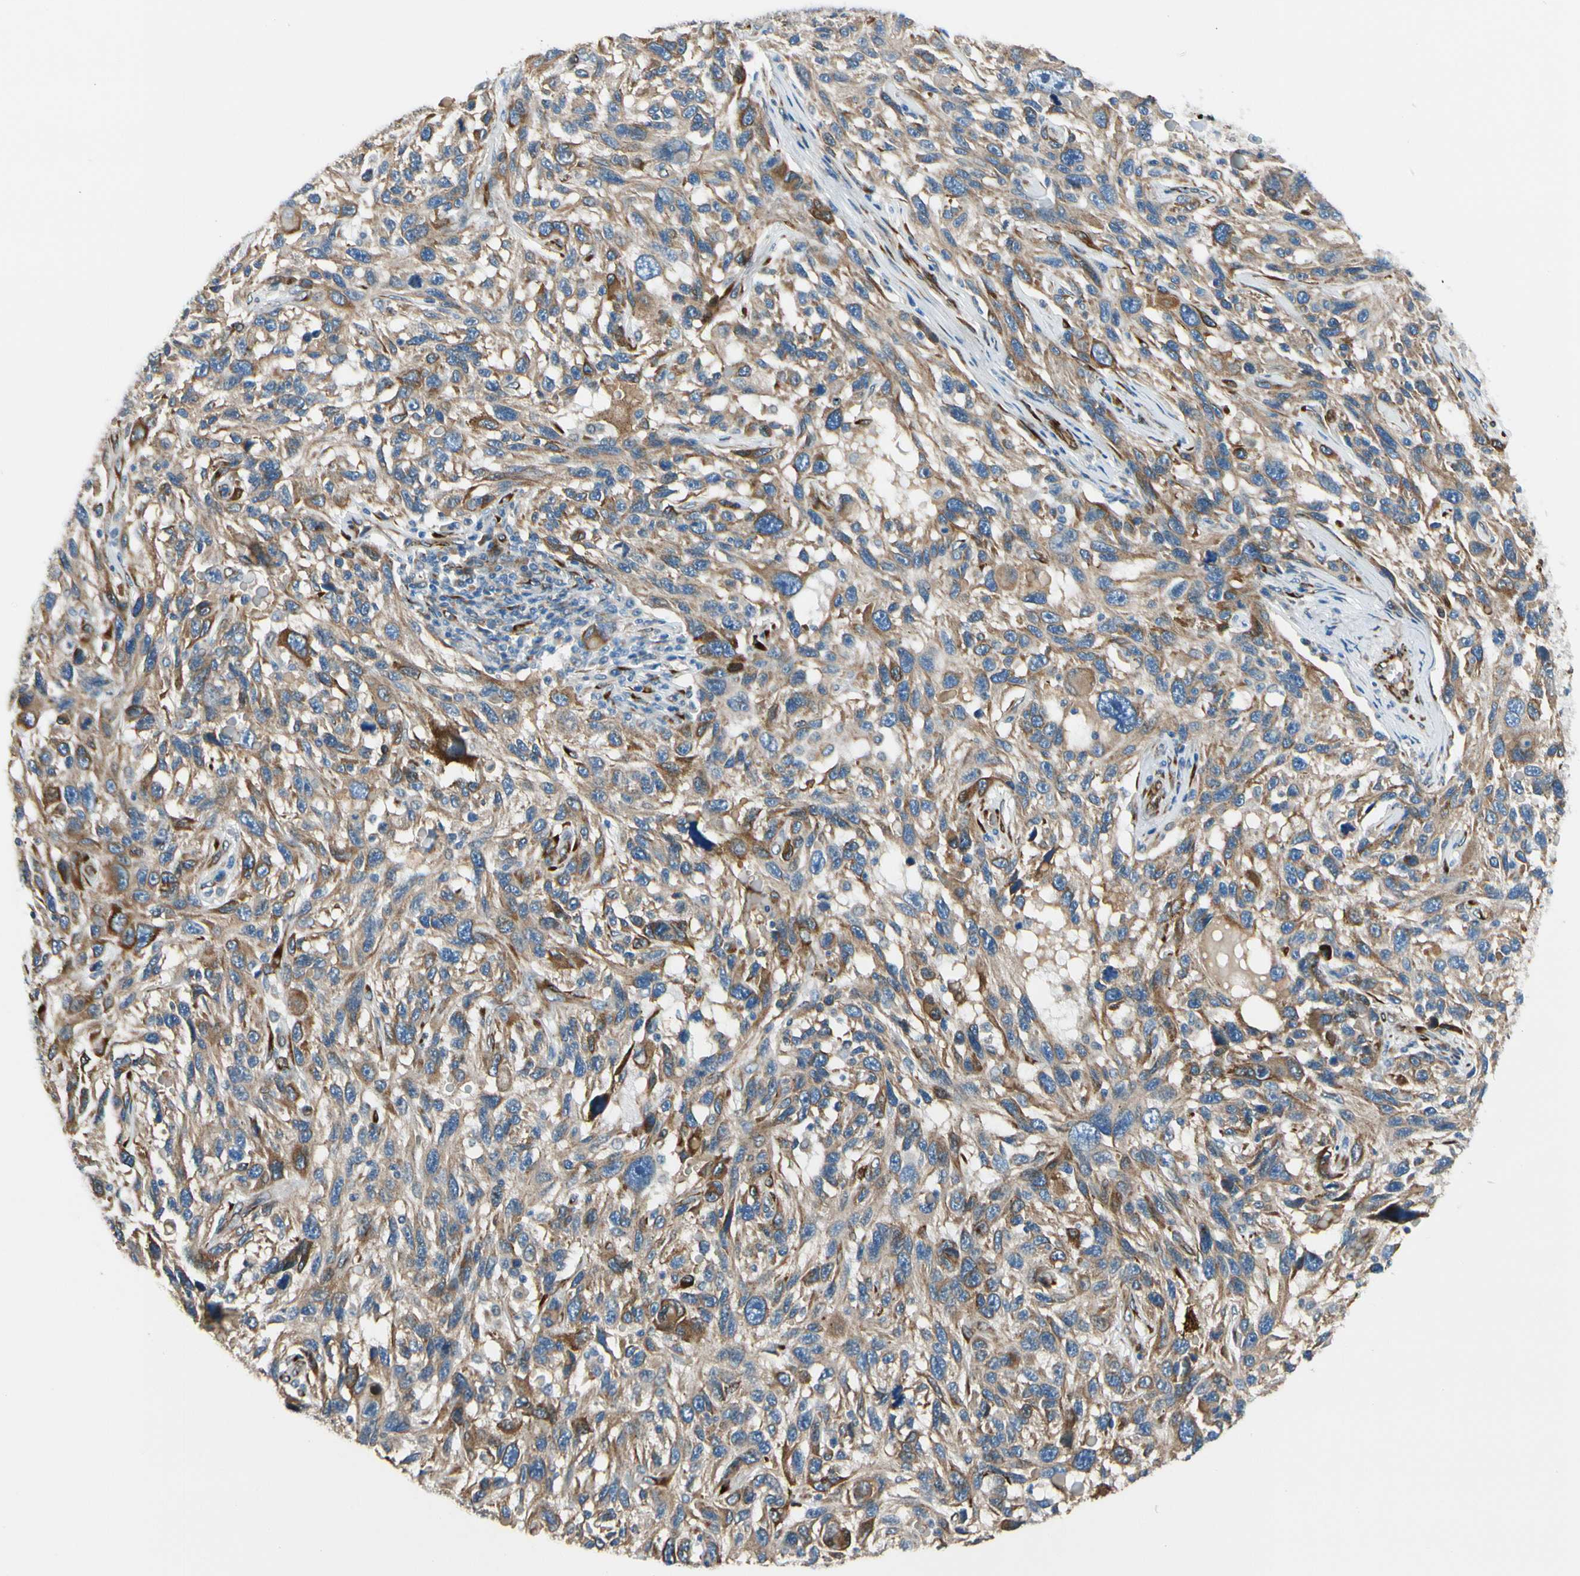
{"staining": {"intensity": "moderate", "quantity": ">75%", "location": "cytoplasmic/membranous"}, "tissue": "melanoma", "cell_type": "Tumor cells", "image_type": "cancer", "snomed": [{"axis": "morphology", "description": "Malignant melanoma, NOS"}, {"axis": "topography", "description": "Skin"}], "caption": "Immunohistochemistry image of neoplastic tissue: melanoma stained using immunohistochemistry demonstrates medium levels of moderate protein expression localized specifically in the cytoplasmic/membranous of tumor cells, appearing as a cytoplasmic/membranous brown color.", "gene": "FKBP7", "patient": {"sex": "male", "age": 53}}